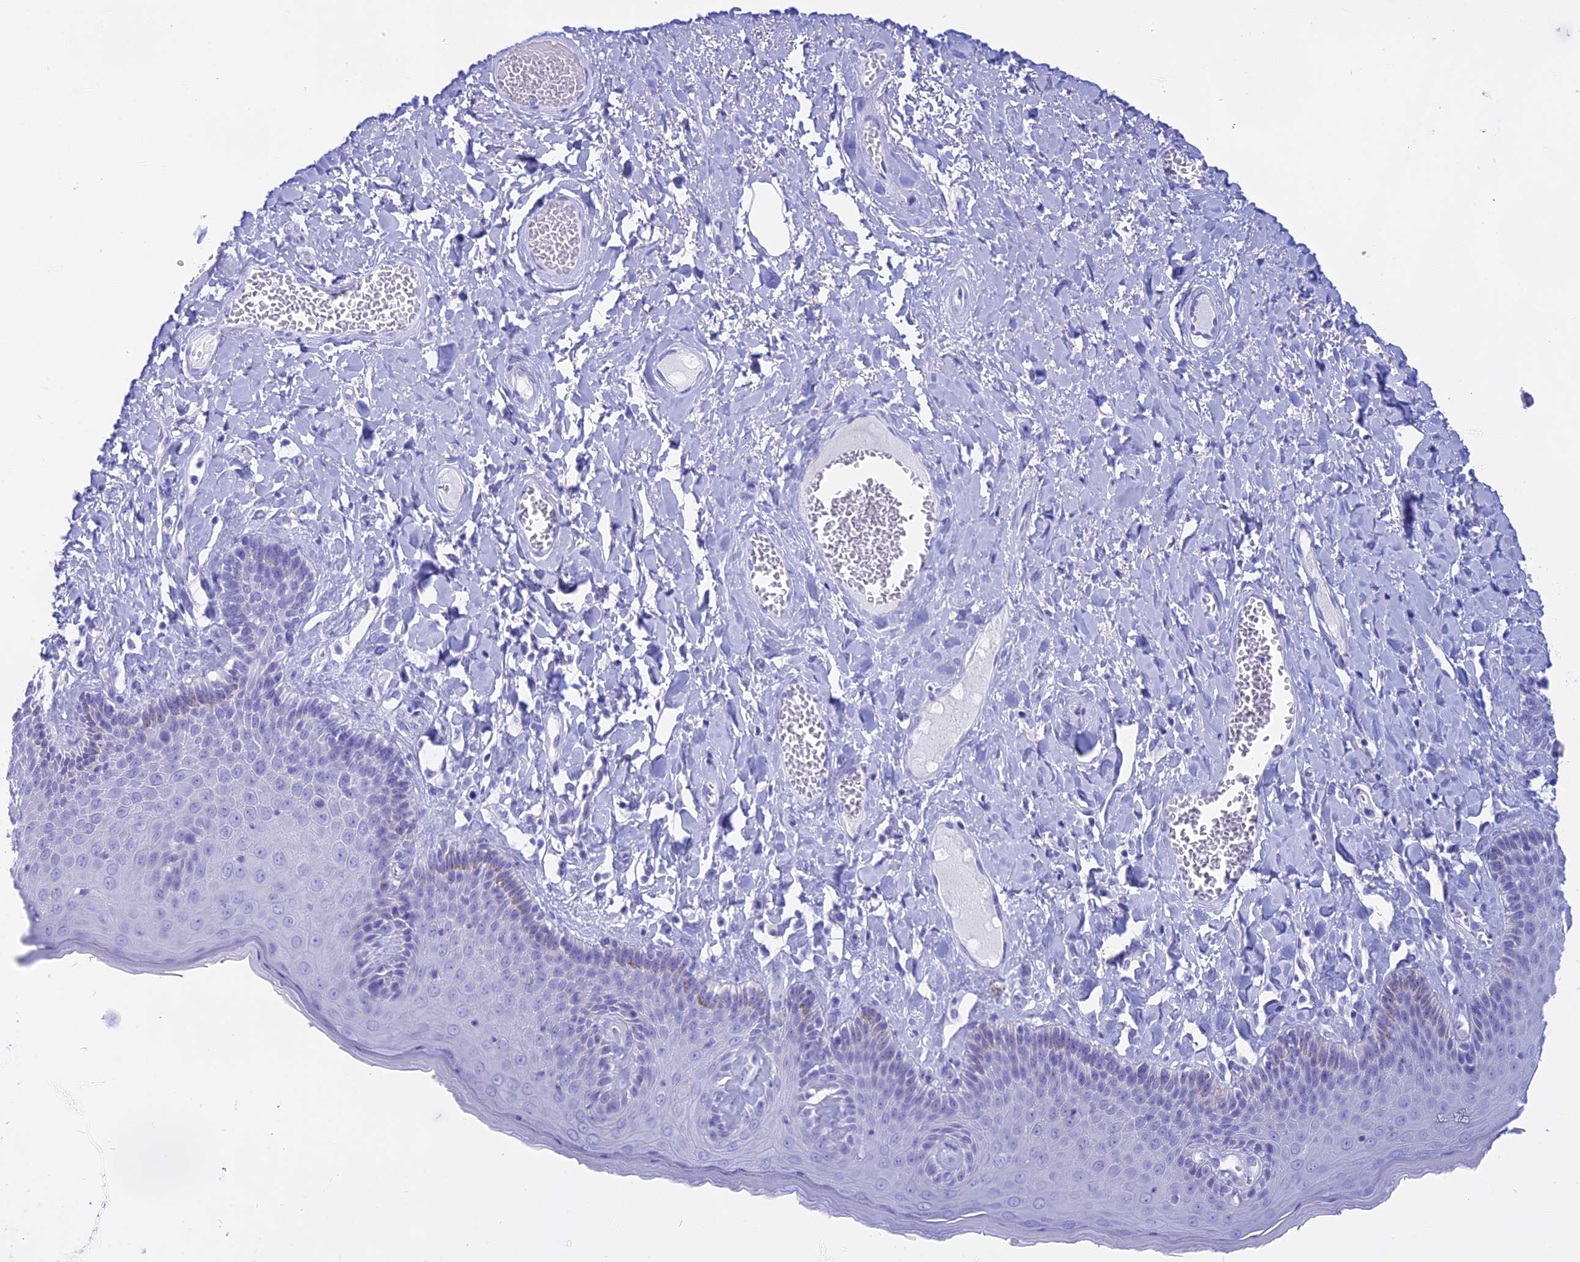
{"staining": {"intensity": "negative", "quantity": "none", "location": "none"}, "tissue": "skin", "cell_type": "Epidermal cells", "image_type": "normal", "snomed": [{"axis": "morphology", "description": "Normal tissue, NOS"}, {"axis": "topography", "description": "Anal"}], "caption": "Skin stained for a protein using immunohistochemistry (IHC) shows no staining epidermal cells.", "gene": "ISCA1", "patient": {"sex": "male", "age": 69}}